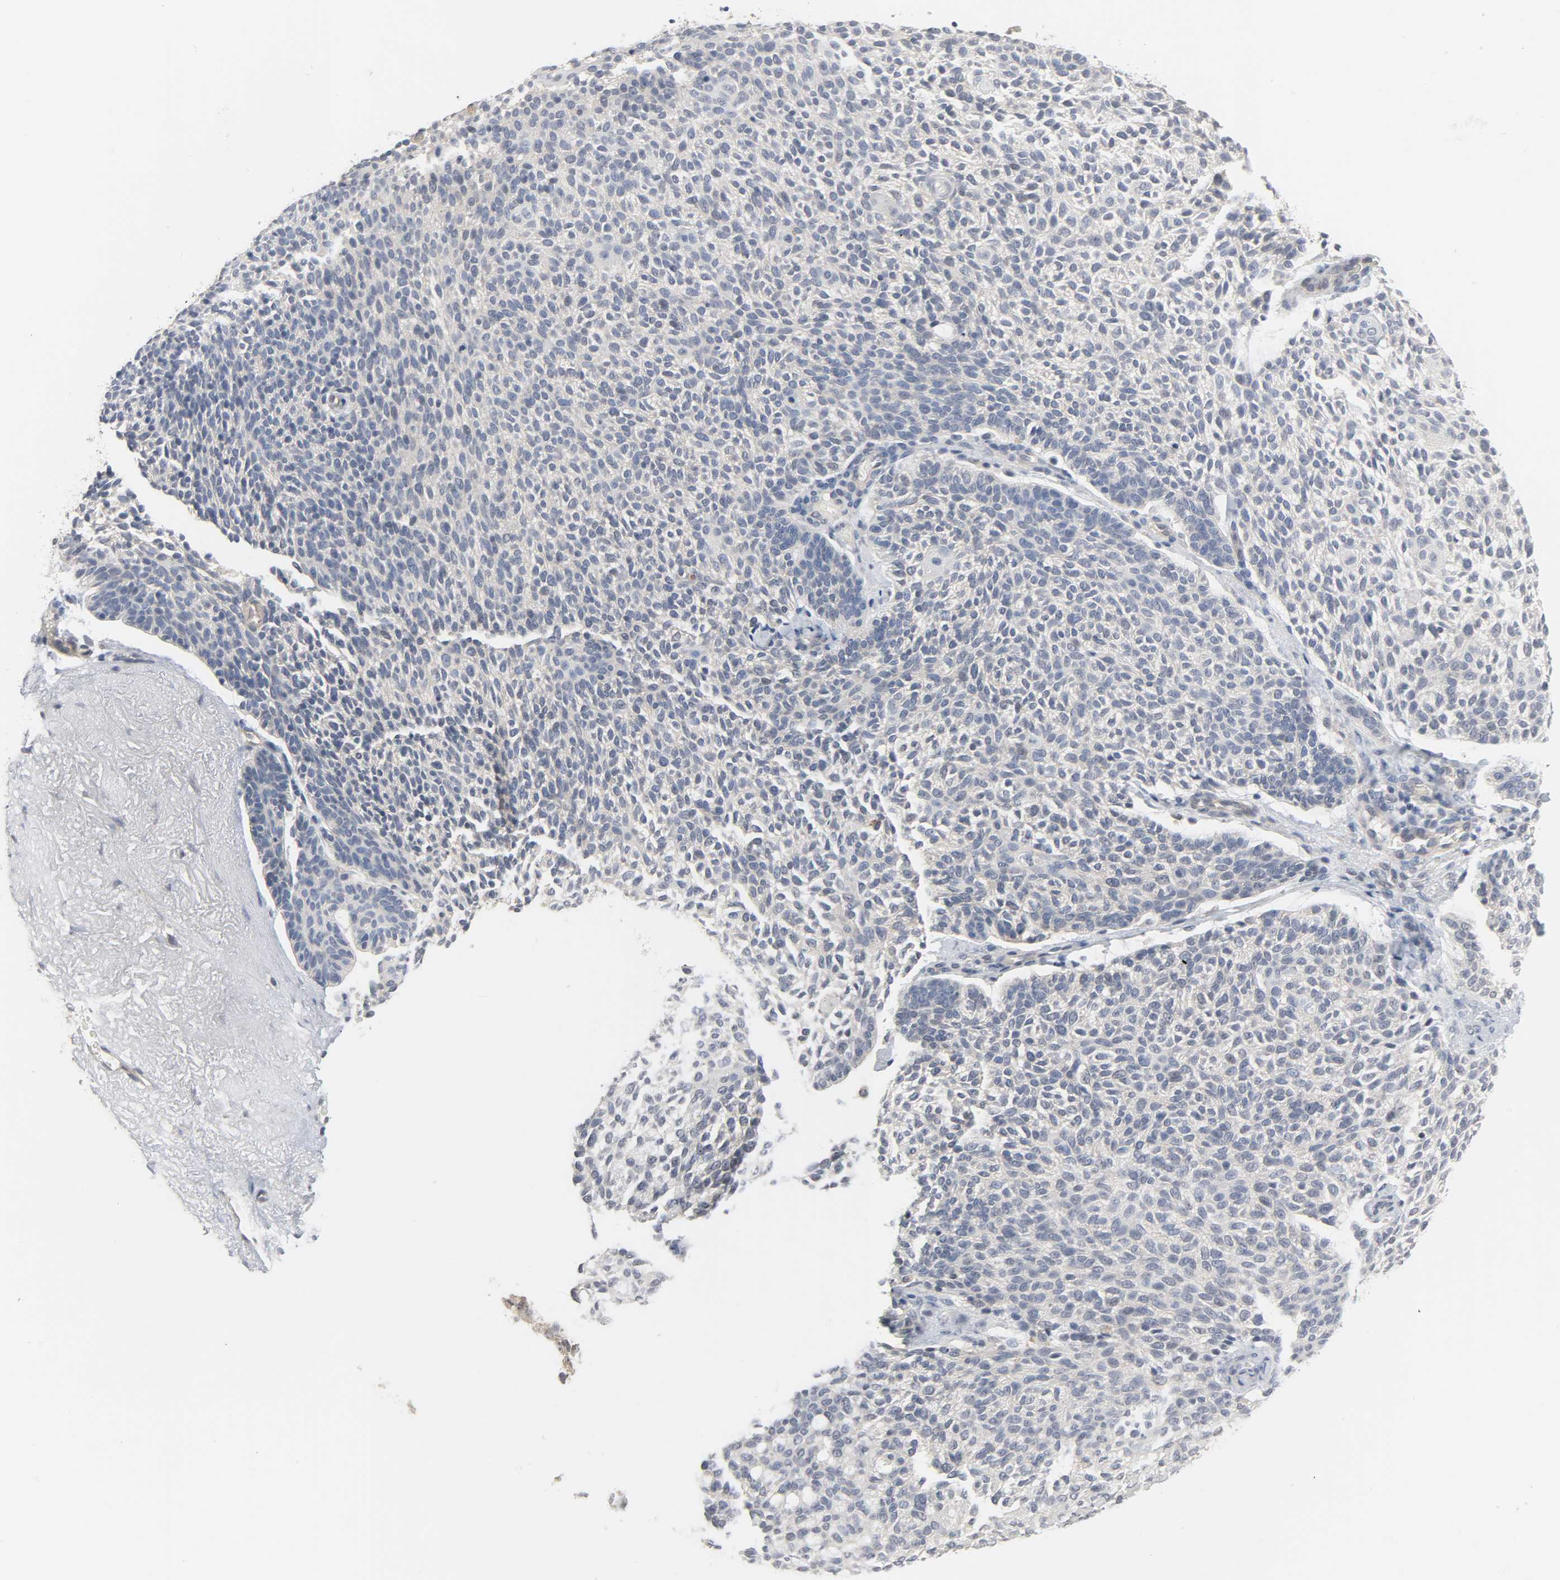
{"staining": {"intensity": "negative", "quantity": "none", "location": "none"}, "tissue": "skin cancer", "cell_type": "Tumor cells", "image_type": "cancer", "snomed": [{"axis": "morphology", "description": "Normal tissue, NOS"}, {"axis": "morphology", "description": "Basal cell carcinoma"}, {"axis": "topography", "description": "Skin"}], "caption": "Protein analysis of skin basal cell carcinoma exhibits no significant positivity in tumor cells. (DAB immunohistochemistry (IHC), high magnification).", "gene": "ACSS2", "patient": {"sex": "female", "age": 70}}